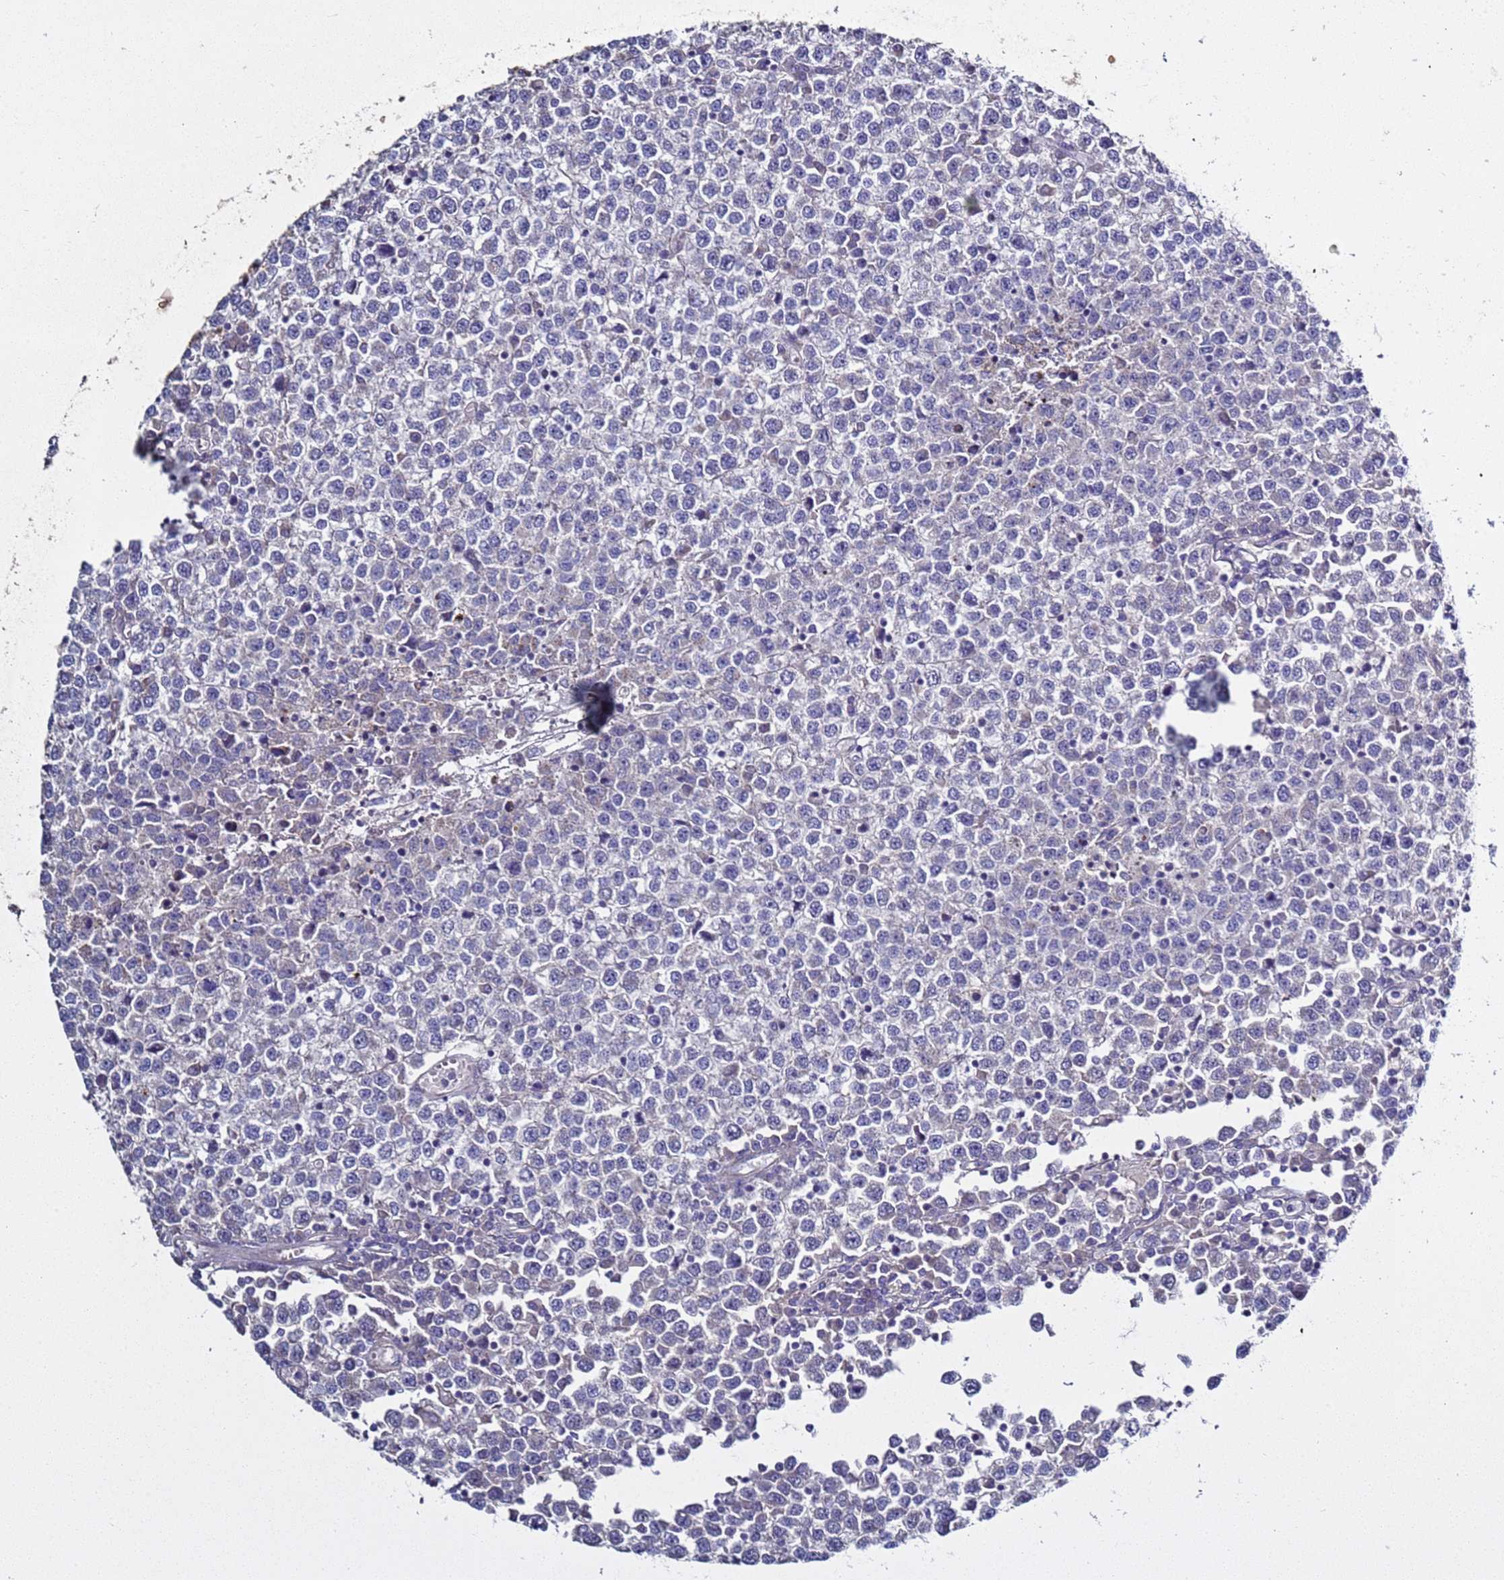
{"staining": {"intensity": "negative", "quantity": "none", "location": "none"}, "tissue": "testis cancer", "cell_type": "Tumor cells", "image_type": "cancer", "snomed": [{"axis": "morphology", "description": "Seminoma, NOS"}, {"axis": "topography", "description": "Testis"}], "caption": "Immunohistochemistry (IHC) image of neoplastic tissue: testis cancer (seminoma) stained with DAB reveals no significant protein staining in tumor cells.", "gene": "RABL2B", "patient": {"sex": "male", "age": 65}}